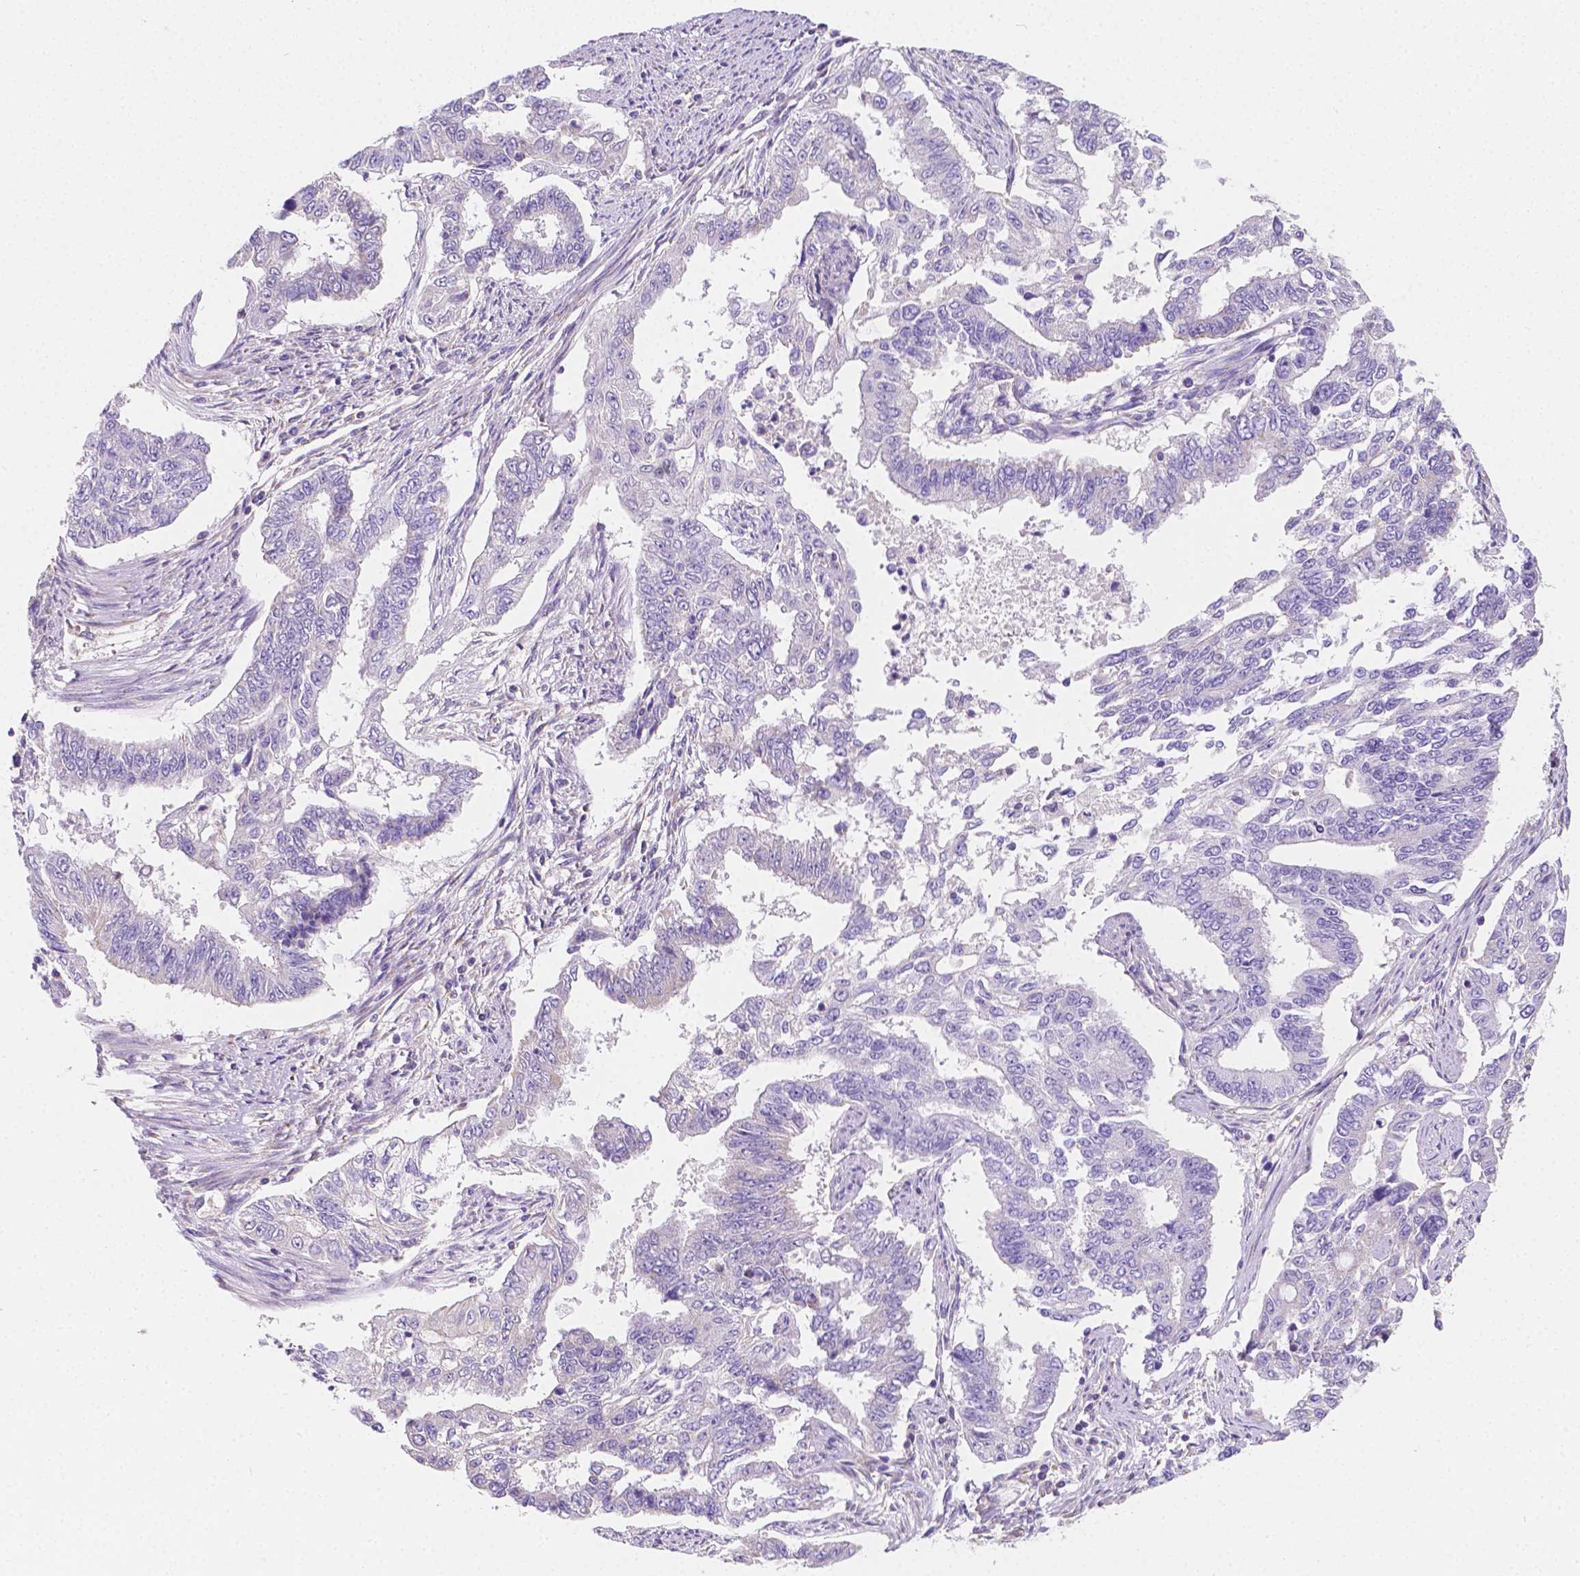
{"staining": {"intensity": "negative", "quantity": "none", "location": "none"}, "tissue": "endometrial cancer", "cell_type": "Tumor cells", "image_type": "cancer", "snomed": [{"axis": "morphology", "description": "Adenocarcinoma, NOS"}, {"axis": "topography", "description": "Uterus"}], "caption": "Tumor cells show no significant staining in endometrial adenocarcinoma.", "gene": "SGTB", "patient": {"sex": "female", "age": 59}}